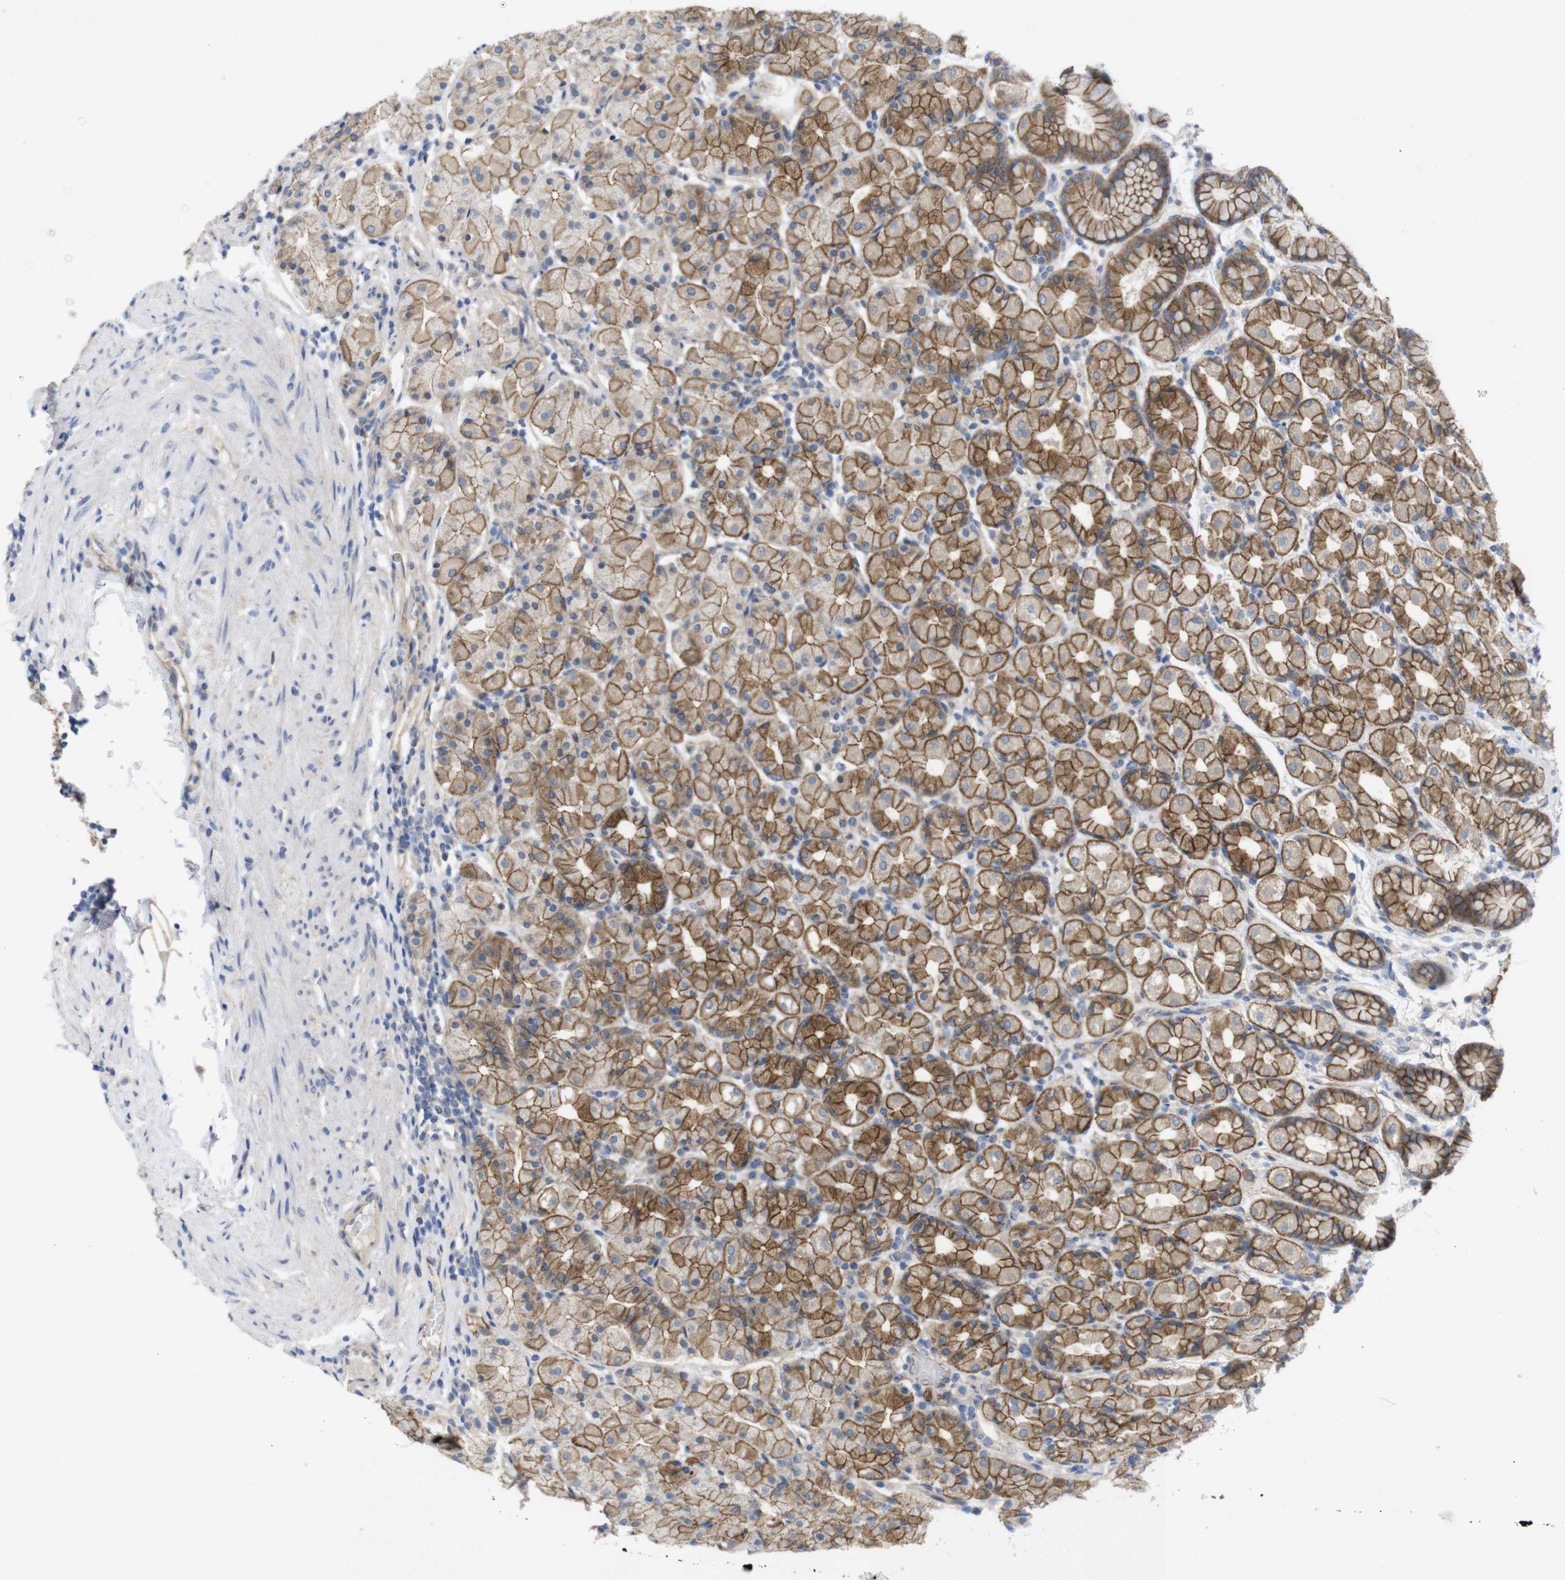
{"staining": {"intensity": "strong", "quantity": ">75%", "location": "cytoplasmic/membranous"}, "tissue": "stomach", "cell_type": "Glandular cells", "image_type": "normal", "snomed": [{"axis": "morphology", "description": "Normal tissue, NOS"}, {"axis": "topography", "description": "Stomach, upper"}], "caption": "IHC photomicrograph of benign stomach: stomach stained using IHC shows high levels of strong protein expression localized specifically in the cytoplasmic/membranous of glandular cells, appearing as a cytoplasmic/membranous brown color.", "gene": "KIDINS220", "patient": {"sex": "male", "age": 68}}